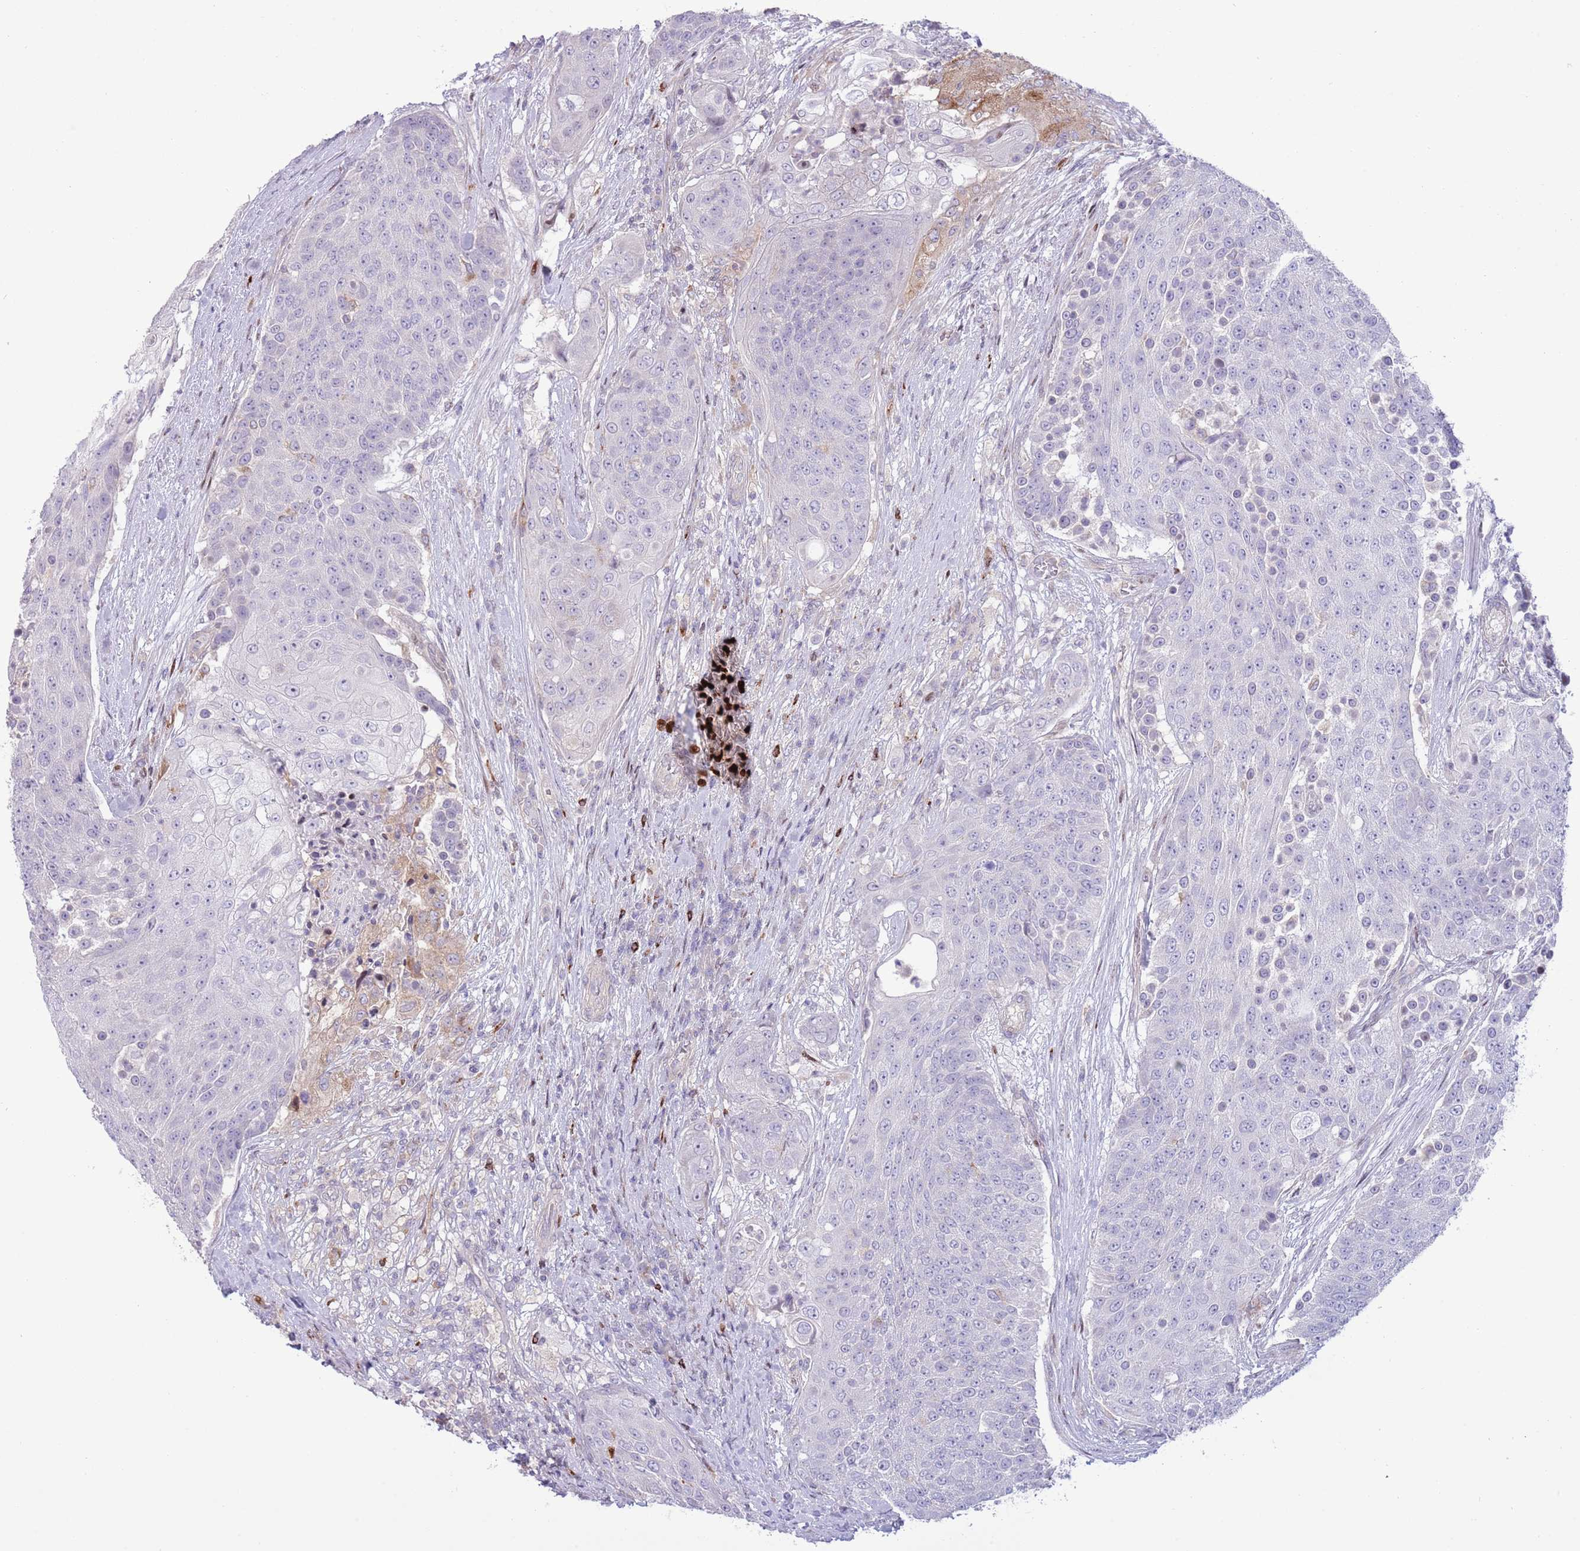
{"staining": {"intensity": "negative", "quantity": "none", "location": "none"}, "tissue": "urothelial cancer", "cell_type": "Tumor cells", "image_type": "cancer", "snomed": [{"axis": "morphology", "description": "Urothelial carcinoma, High grade"}, {"axis": "topography", "description": "Urinary bladder"}], "caption": "Urothelial carcinoma (high-grade) was stained to show a protein in brown. There is no significant positivity in tumor cells.", "gene": "ANO8", "patient": {"sex": "female", "age": 63}}